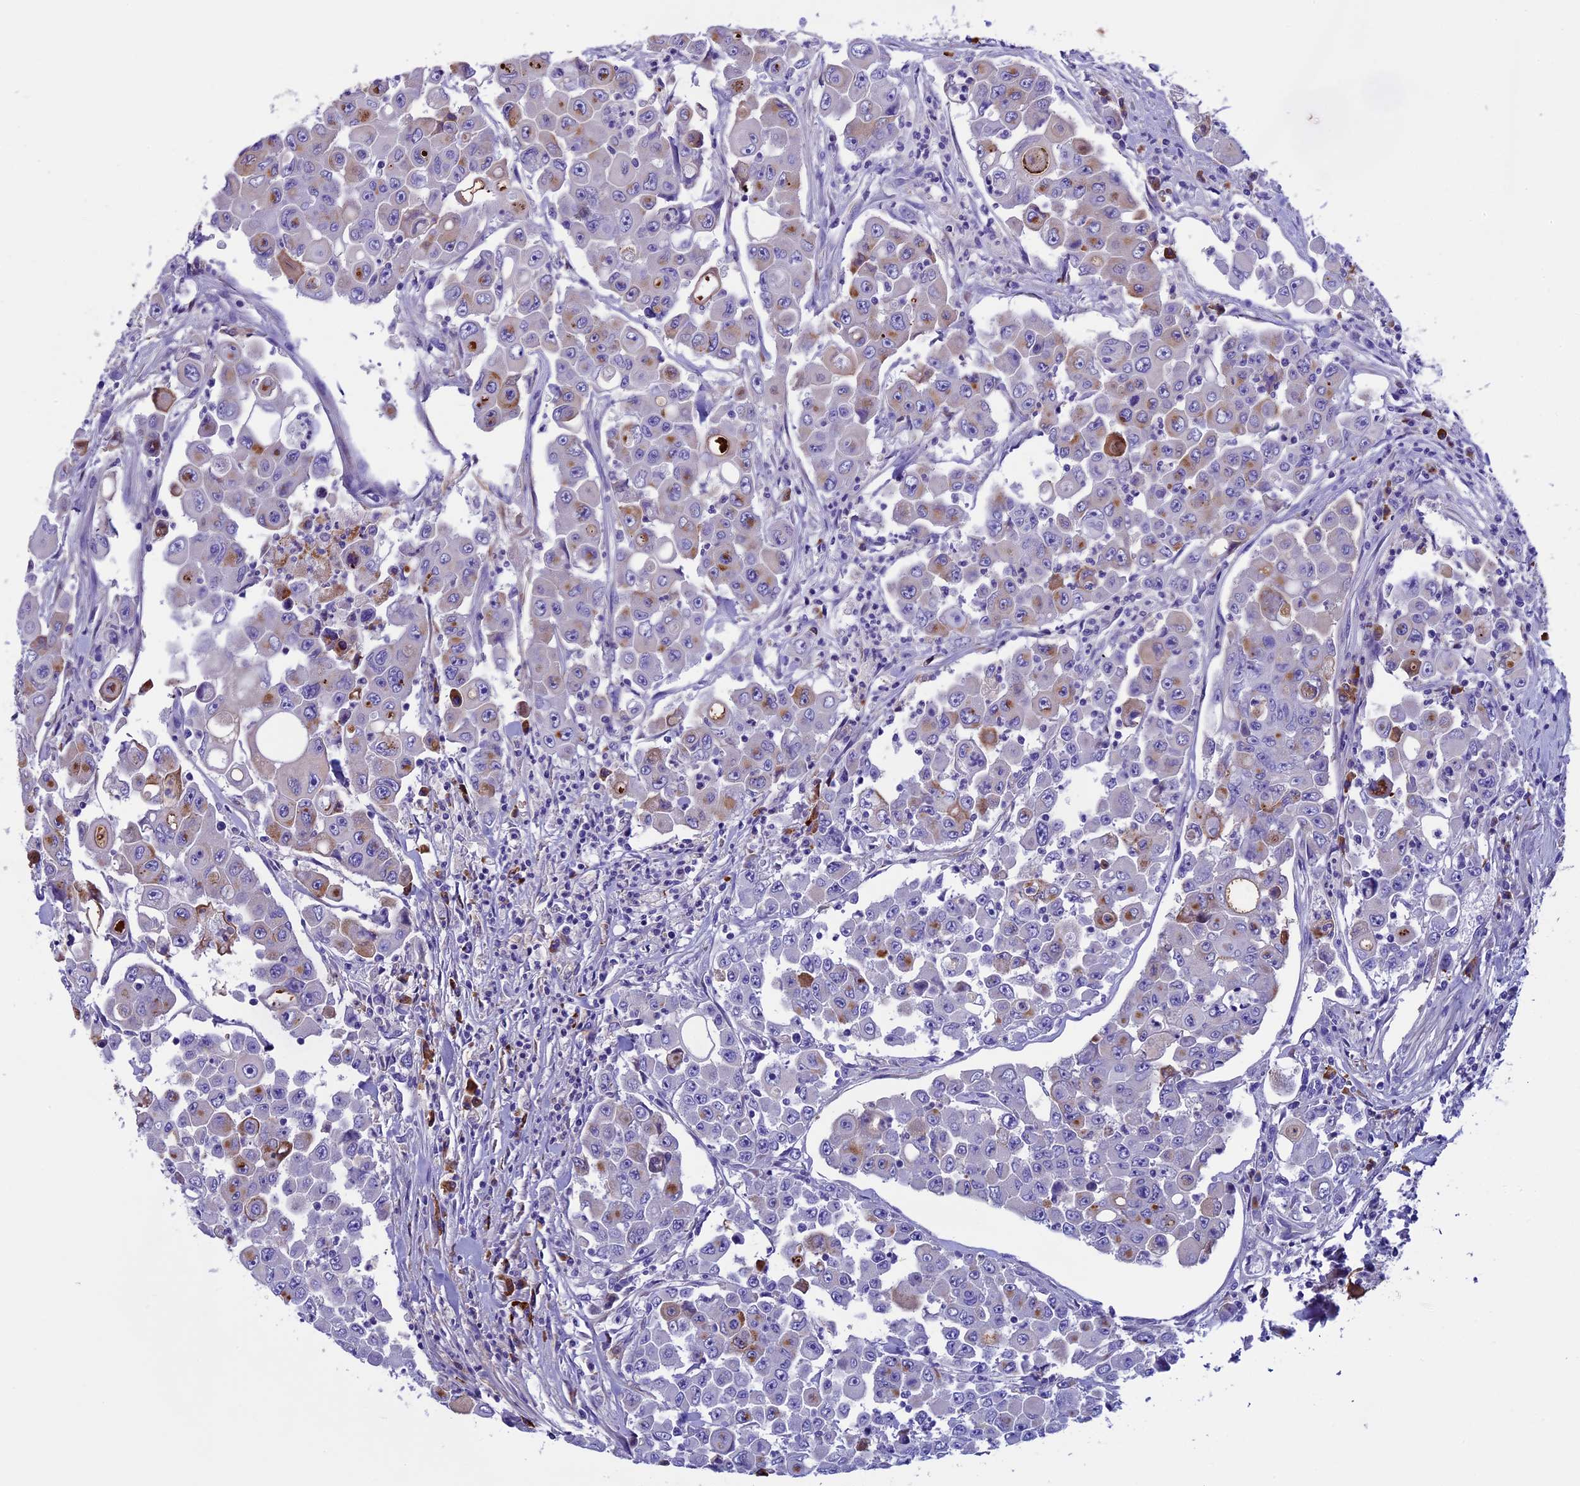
{"staining": {"intensity": "moderate", "quantity": "<25%", "location": "cytoplasmic/membranous"}, "tissue": "colorectal cancer", "cell_type": "Tumor cells", "image_type": "cancer", "snomed": [{"axis": "morphology", "description": "Adenocarcinoma, NOS"}, {"axis": "topography", "description": "Colon"}], "caption": "Colorectal cancer stained for a protein displays moderate cytoplasmic/membranous positivity in tumor cells.", "gene": "IGSF6", "patient": {"sex": "male", "age": 51}}